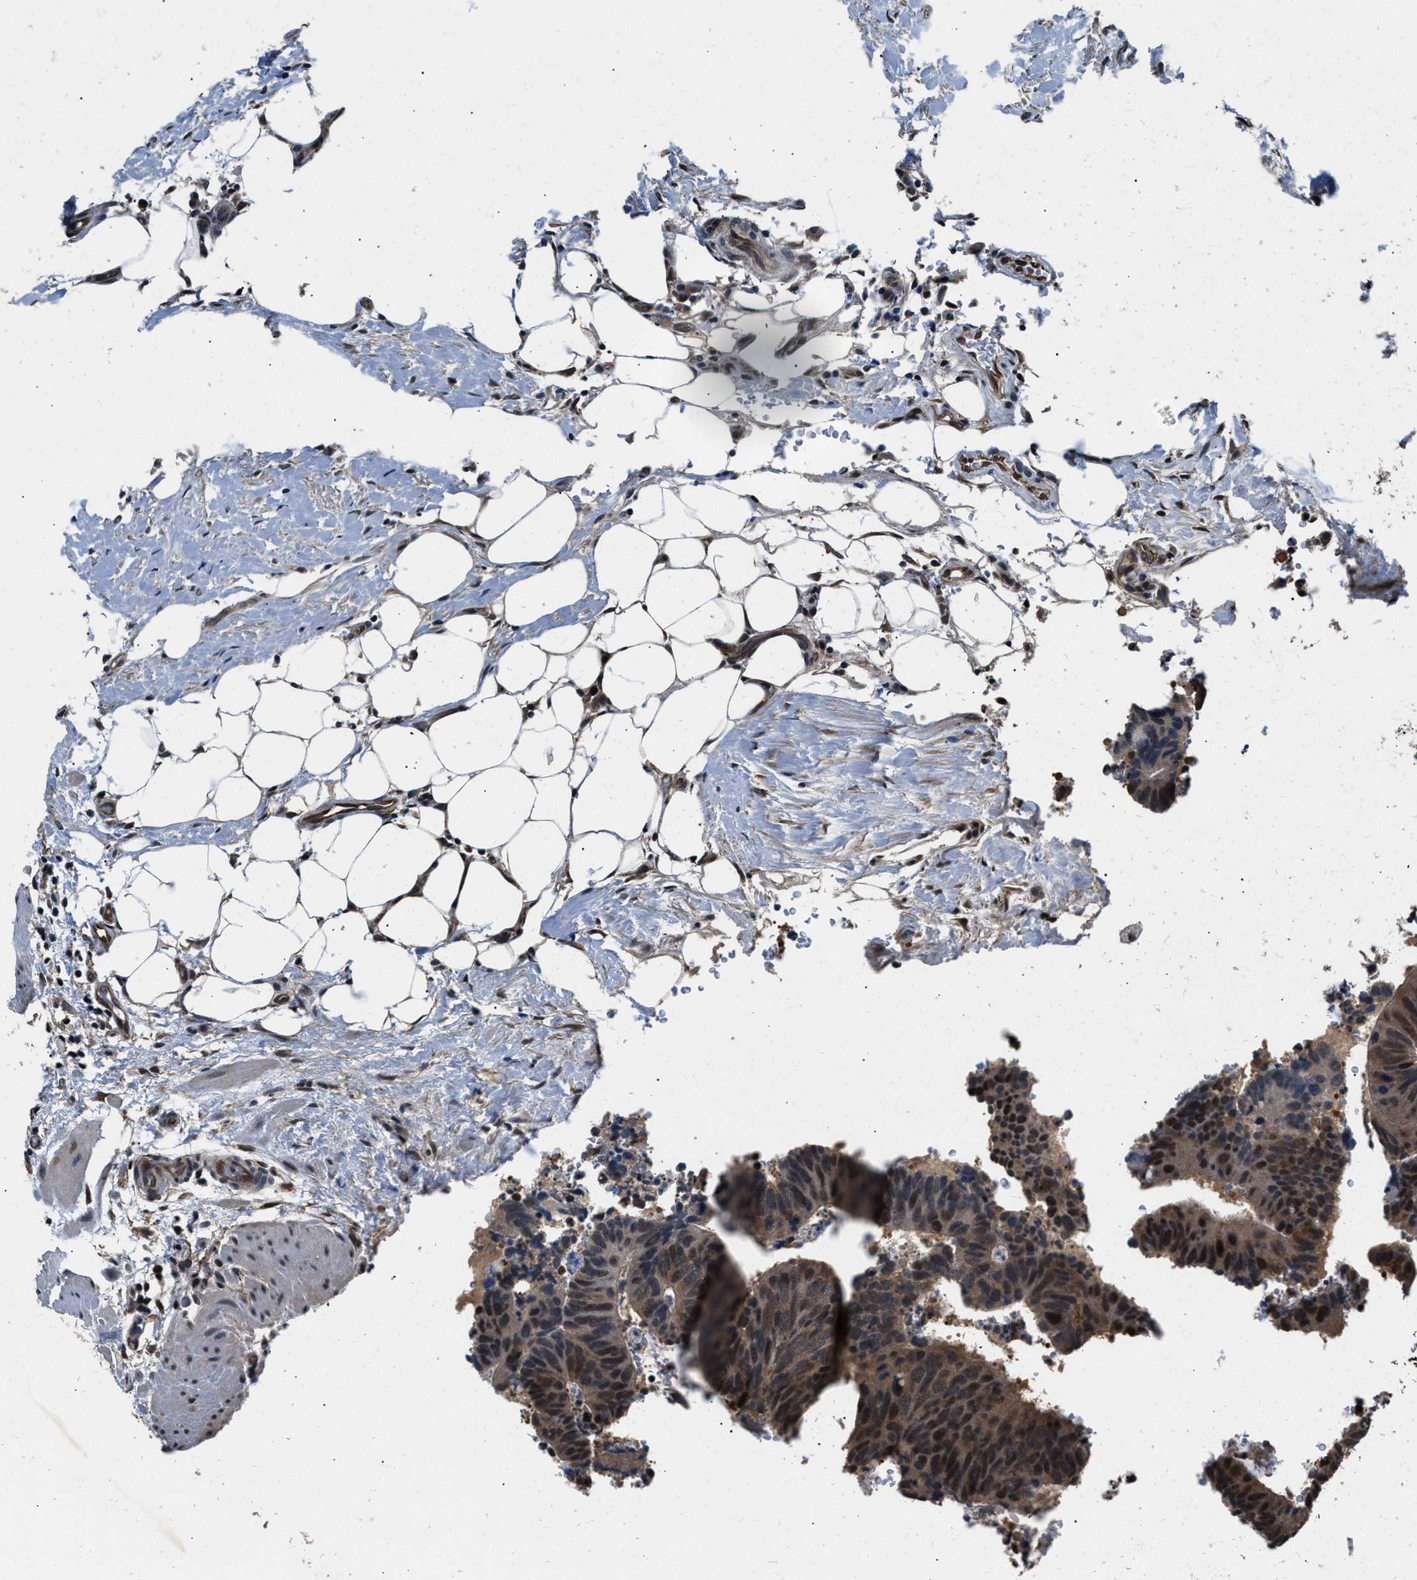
{"staining": {"intensity": "moderate", "quantity": ">75%", "location": "cytoplasmic/membranous,nuclear"}, "tissue": "colorectal cancer", "cell_type": "Tumor cells", "image_type": "cancer", "snomed": [{"axis": "morphology", "description": "Adenocarcinoma, NOS"}, {"axis": "topography", "description": "Colon"}], "caption": "Human colorectal cancer (adenocarcinoma) stained with a brown dye demonstrates moderate cytoplasmic/membranous and nuclear positive expression in about >75% of tumor cells.", "gene": "RBM33", "patient": {"sex": "male", "age": 56}}